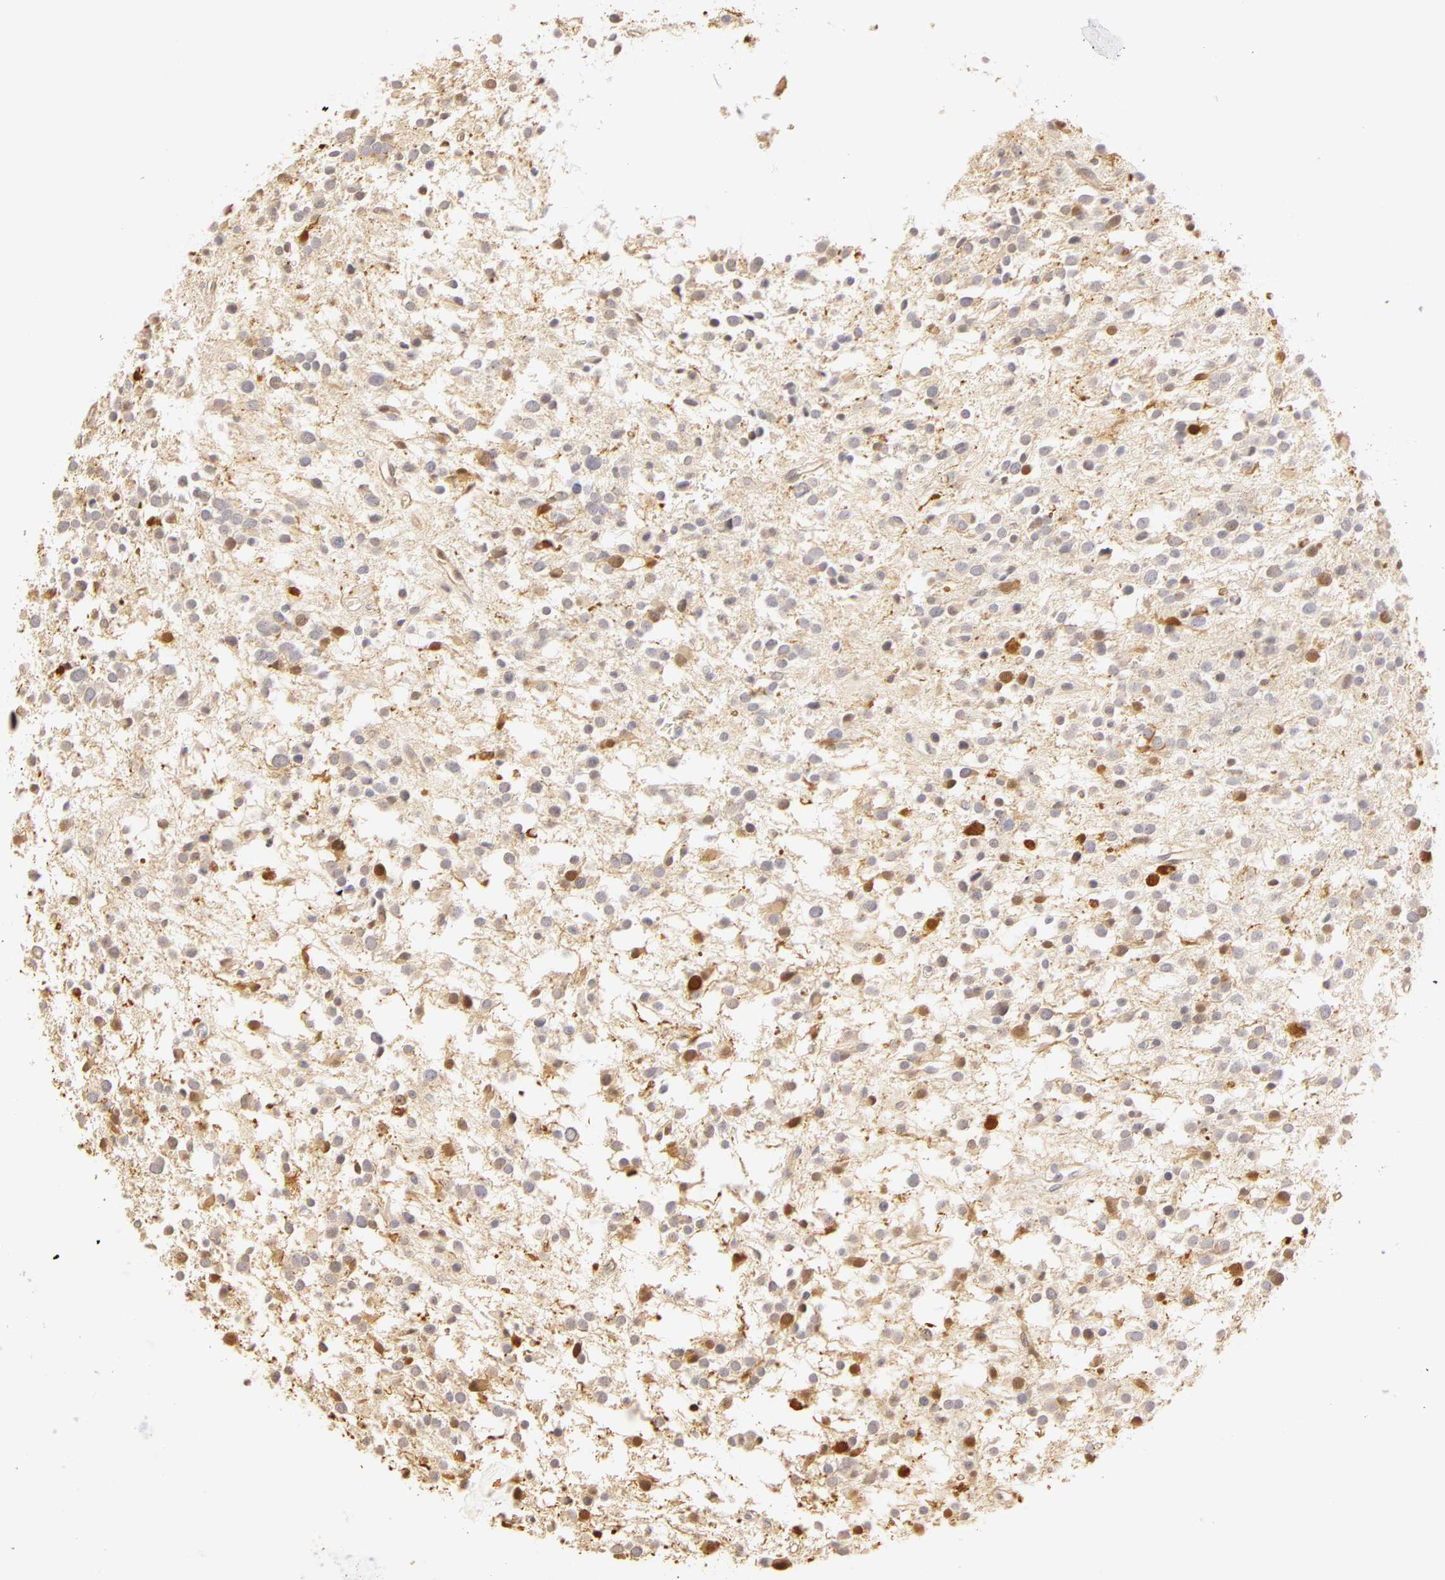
{"staining": {"intensity": "moderate", "quantity": "<25%", "location": "nuclear"}, "tissue": "glioma", "cell_type": "Tumor cells", "image_type": "cancer", "snomed": [{"axis": "morphology", "description": "Glioma, malignant, Low grade"}, {"axis": "topography", "description": "Brain"}], "caption": "A low amount of moderate nuclear positivity is identified in approximately <25% of tumor cells in glioma tissue.", "gene": "CA2", "patient": {"sex": "female", "age": 36}}